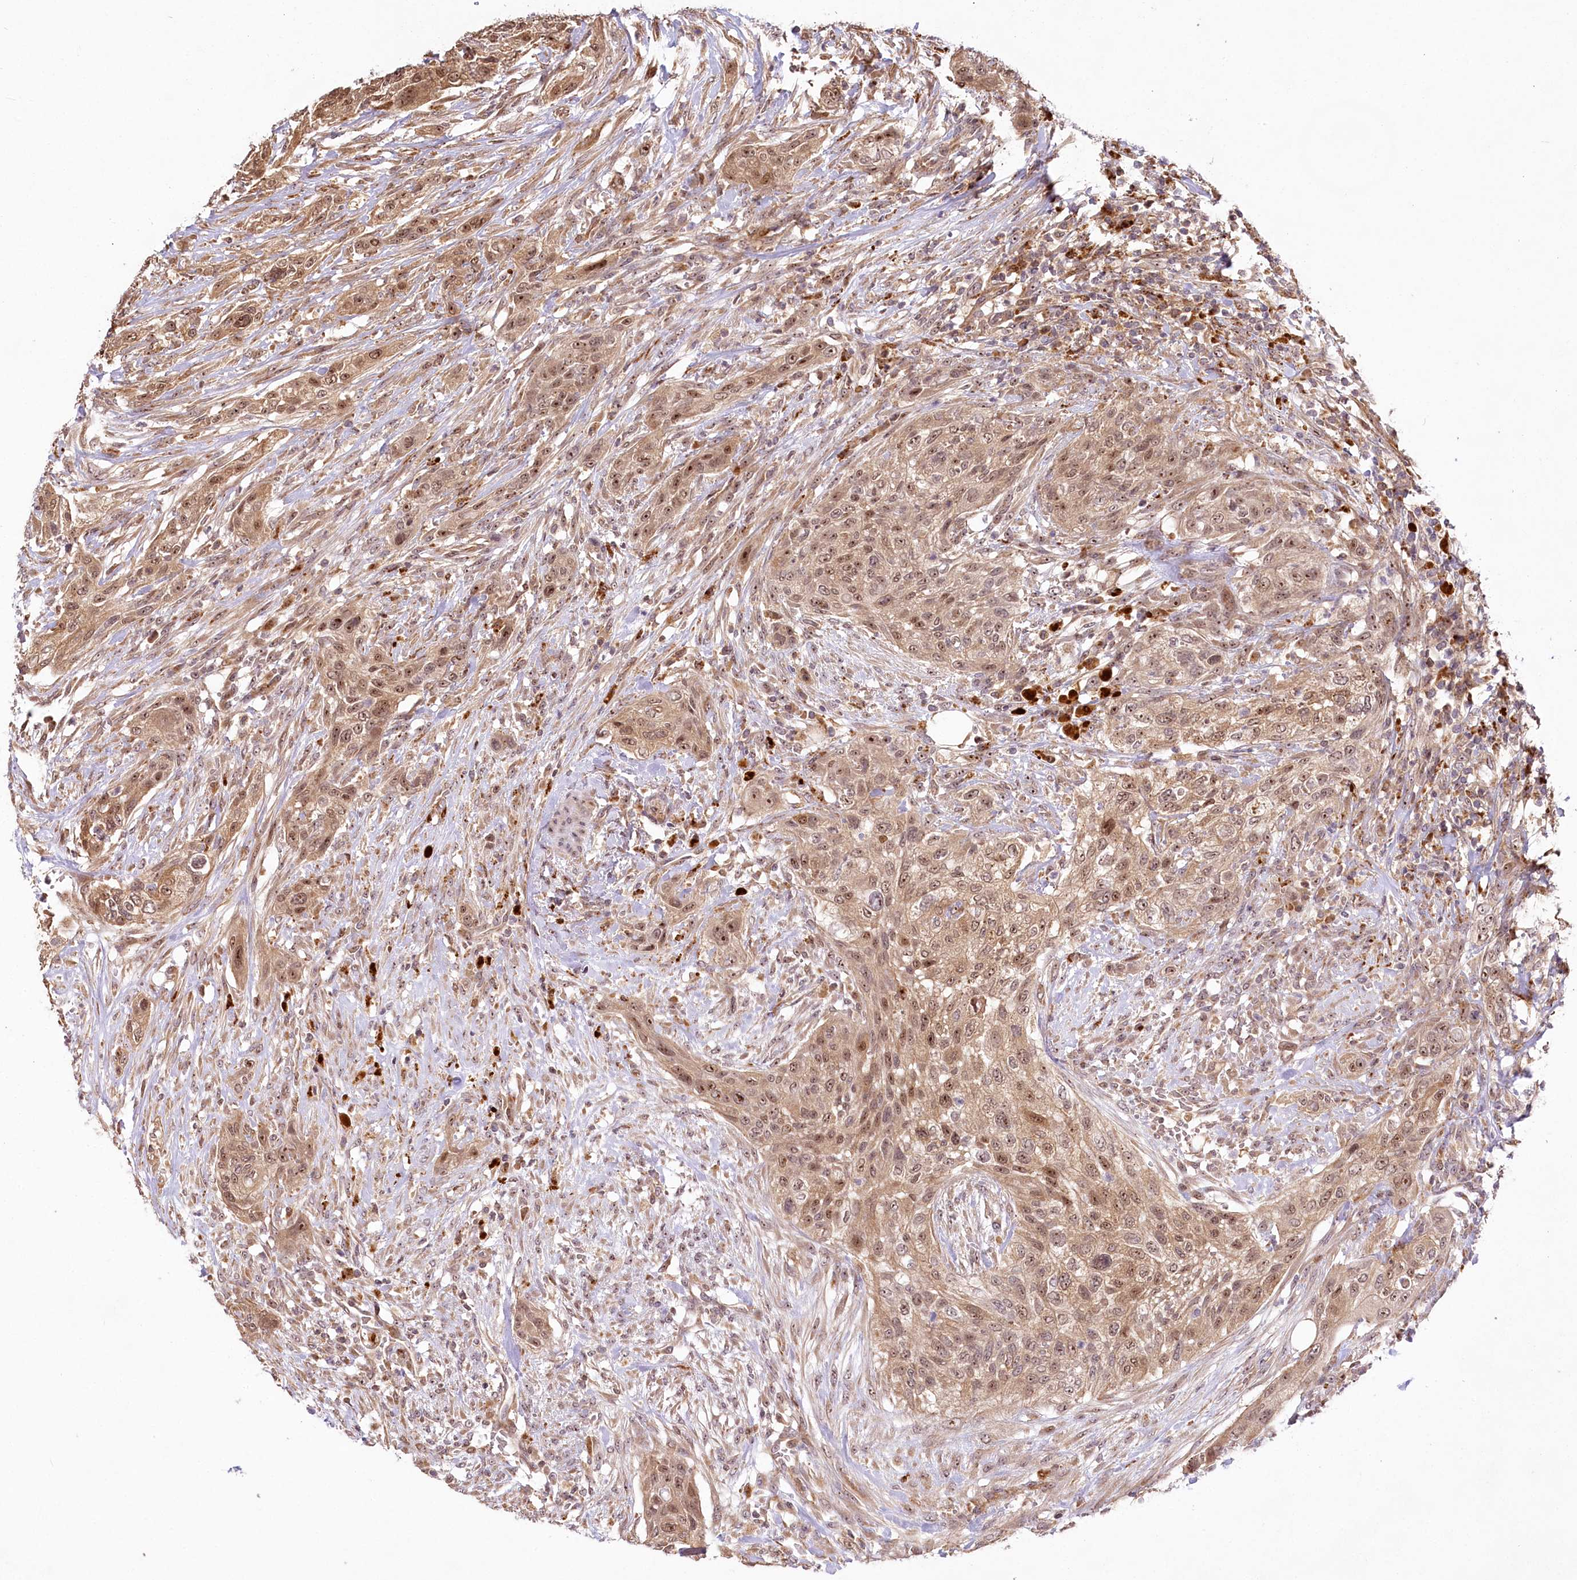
{"staining": {"intensity": "moderate", "quantity": ">75%", "location": "cytoplasmic/membranous,nuclear"}, "tissue": "urothelial cancer", "cell_type": "Tumor cells", "image_type": "cancer", "snomed": [{"axis": "morphology", "description": "Urothelial carcinoma, High grade"}, {"axis": "topography", "description": "Urinary bladder"}], "caption": "A brown stain labels moderate cytoplasmic/membranous and nuclear positivity of a protein in human urothelial carcinoma (high-grade) tumor cells.", "gene": "SERGEF", "patient": {"sex": "male", "age": 35}}